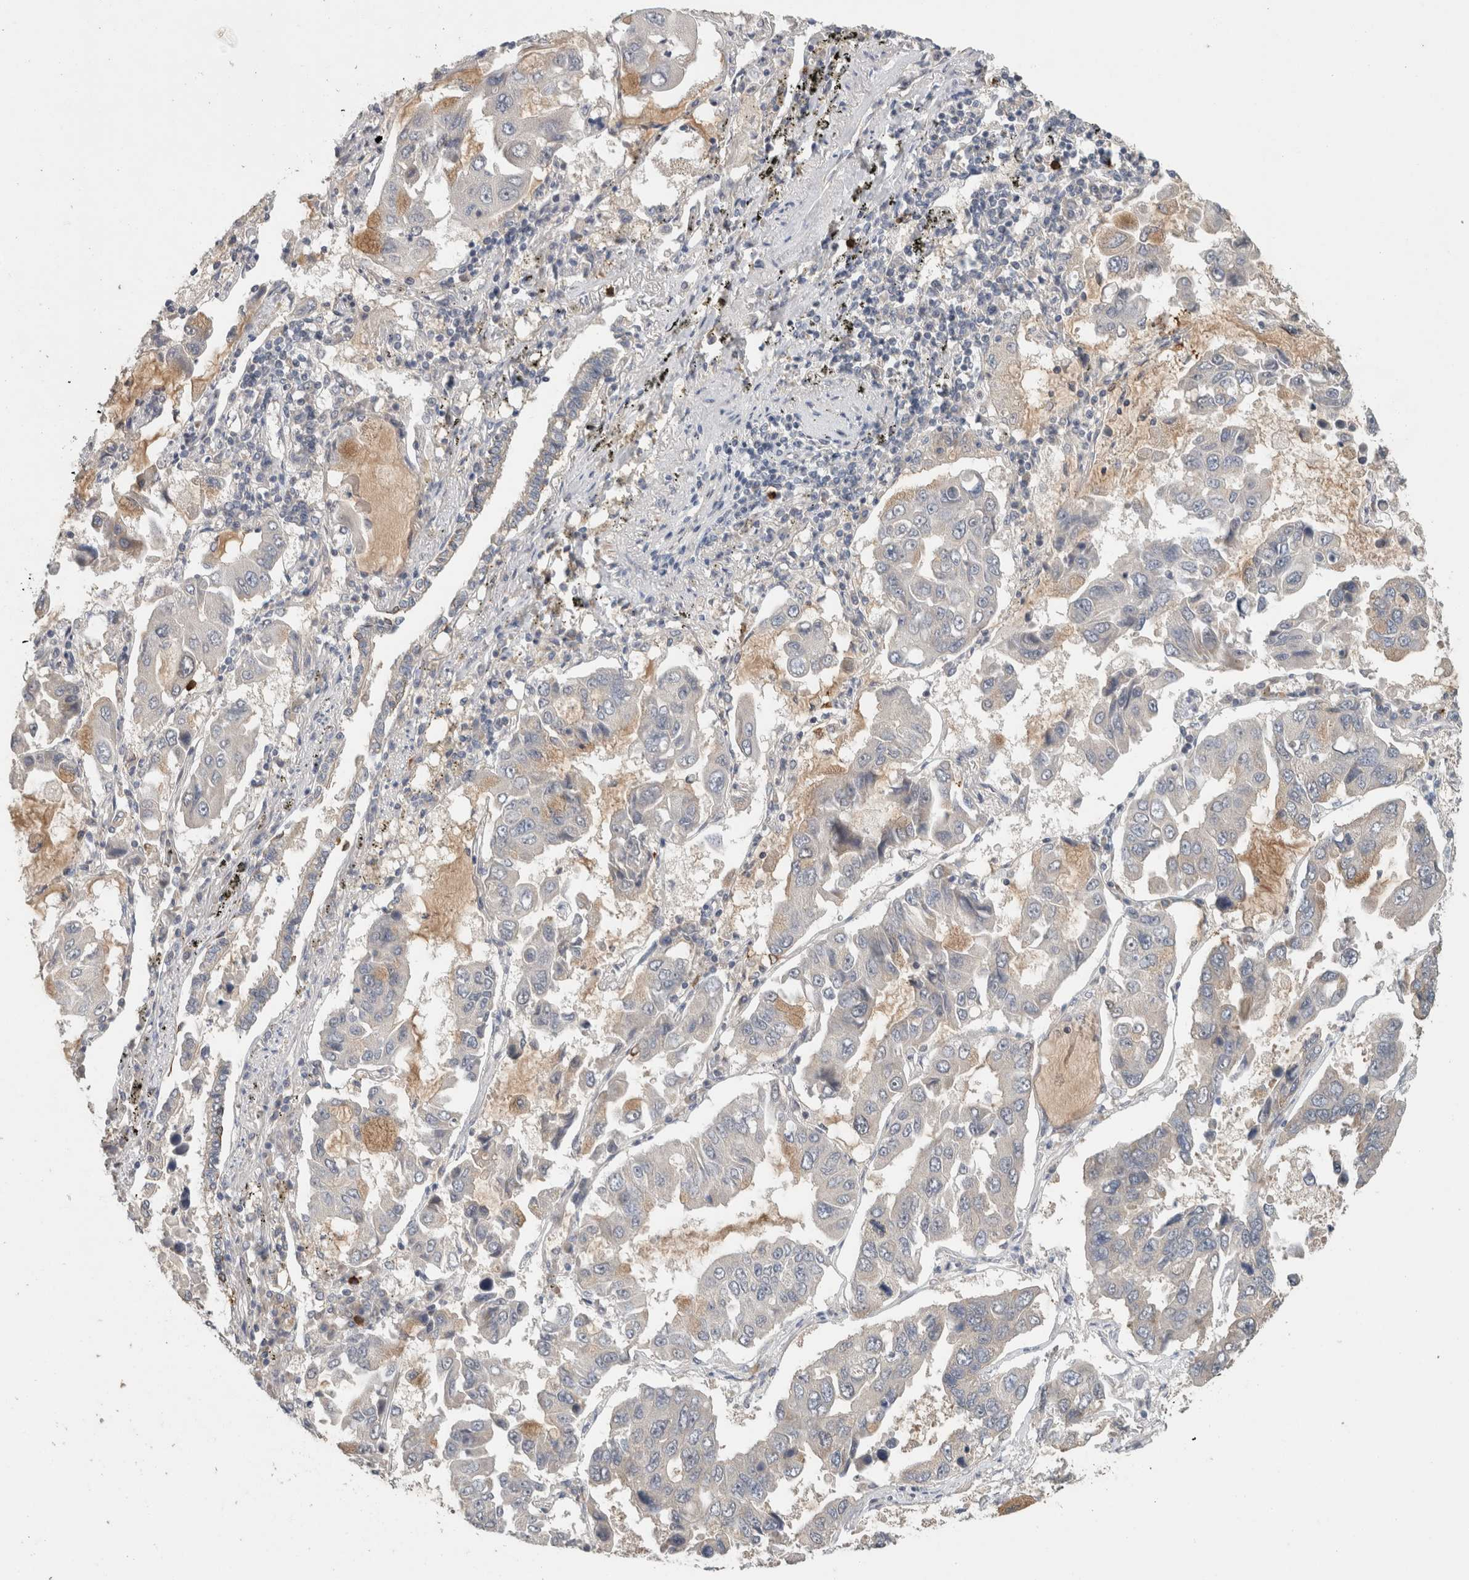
{"staining": {"intensity": "moderate", "quantity": "<25%", "location": "cytoplasmic/membranous"}, "tissue": "lung cancer", "cell_type": "Tumor cells", "image_type": "cancer", "snomed": [{"axis": "morphology", "description": "Adenocarcinoma, NOS"}, {"axis": "topography", "description": "Lung"}], "caption": "Lung adenocarcinoma stained for a protein shows moderate cytoplasmic/membranous positivity in tumor cells. Immunohistochemistry stains the protein in brown and the nuclei are stained blue.", "gene": "PUM1", "patient": {"sex": "male", "age": 64}}